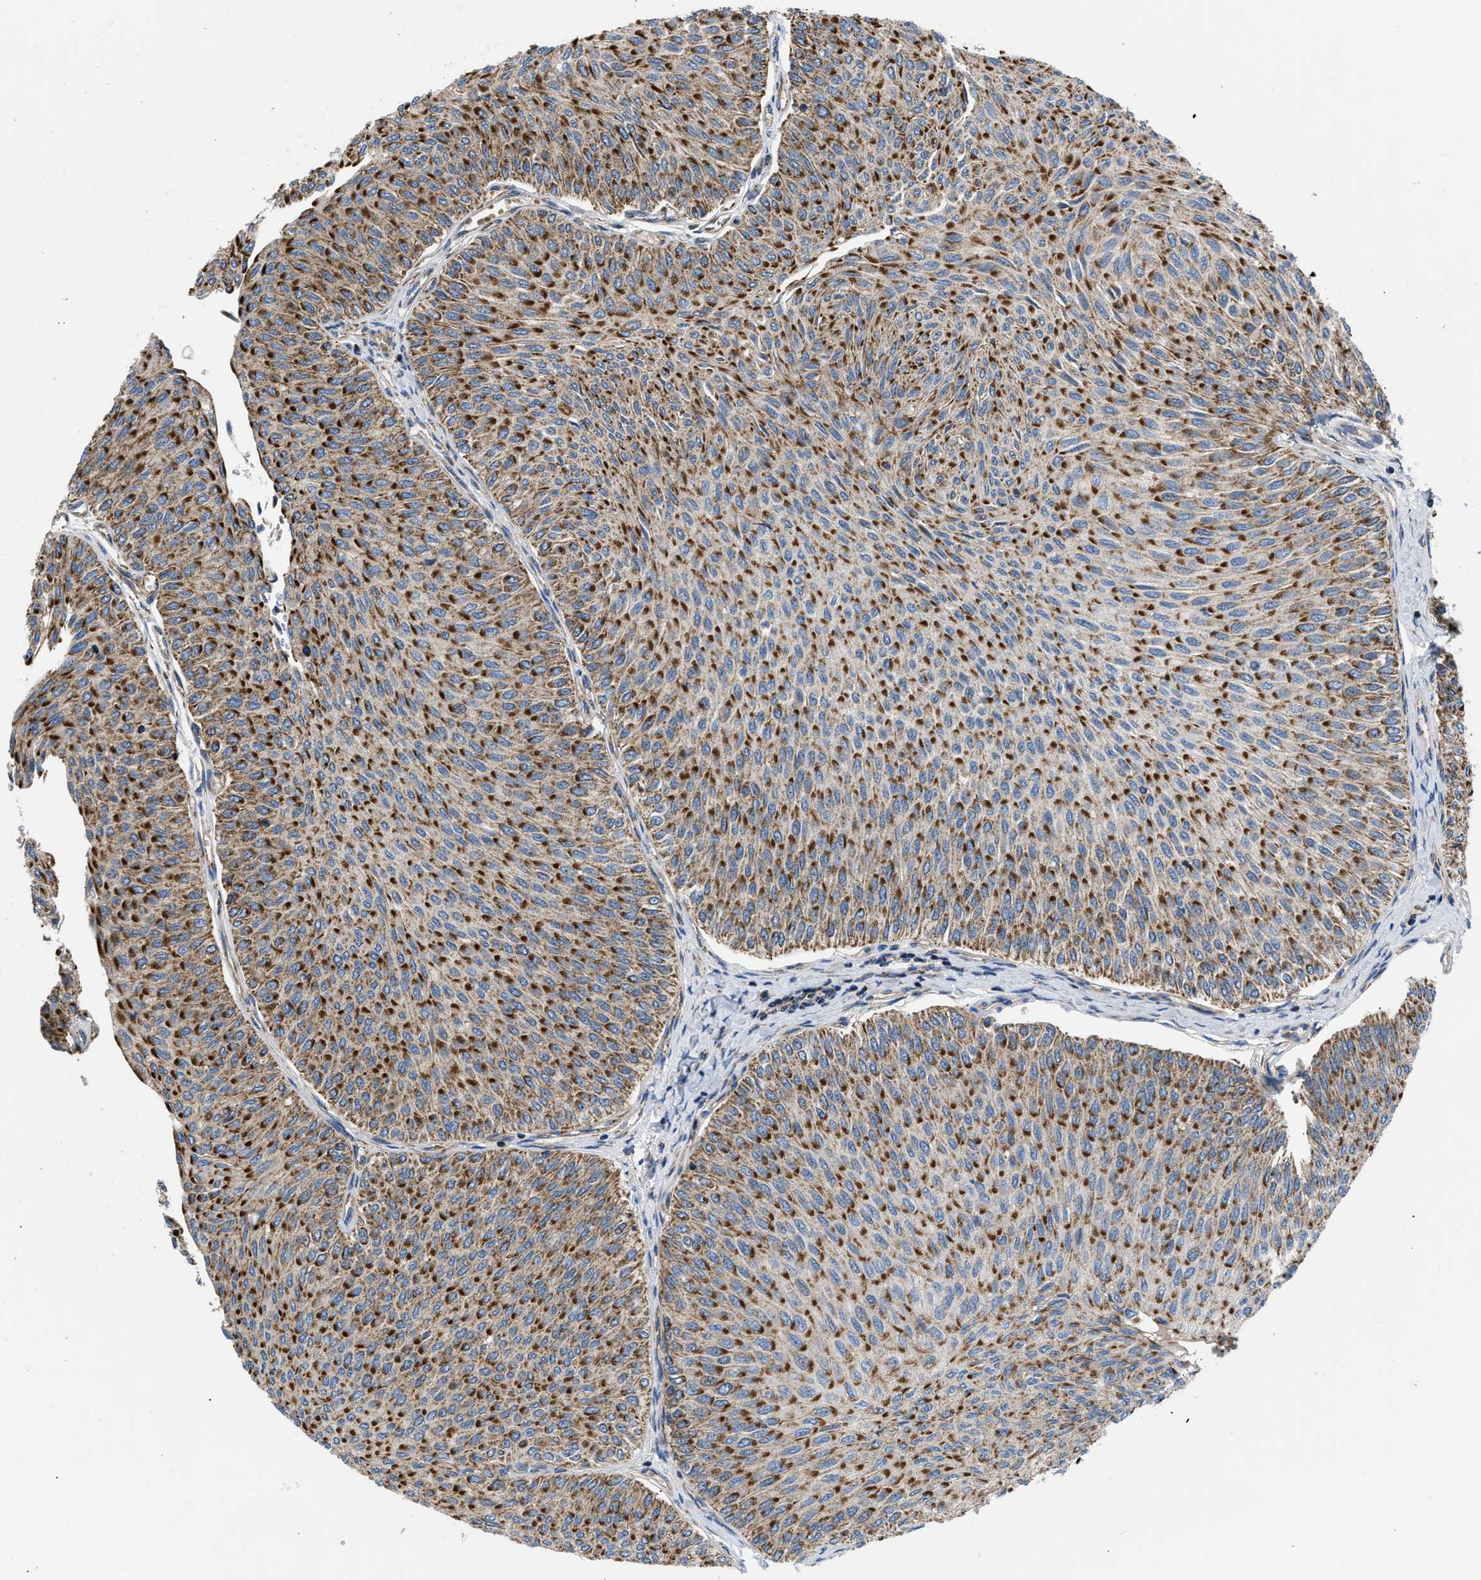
{"staining": {"intensity": "strong", "quantity": ">75%", "location": "cytoplasmic/membranous"}, "tissue": "urothelial cancer", "cell_type": "Tumor cells", "image_type": "cancer", "snomed": [{"axis": "morphology", "description": "Urothelial carcinoma, Low grade"}, {"axis": "topography", "description": "Urinary bladder"}], "caption": "Strong cytoplasmic/membranous protein positivity is identified in approximately >75% of tumor cells in low-grade urothelial carcinoma.", "gene": "OPTN", "patient": {"sex": "male", "age": 78}}